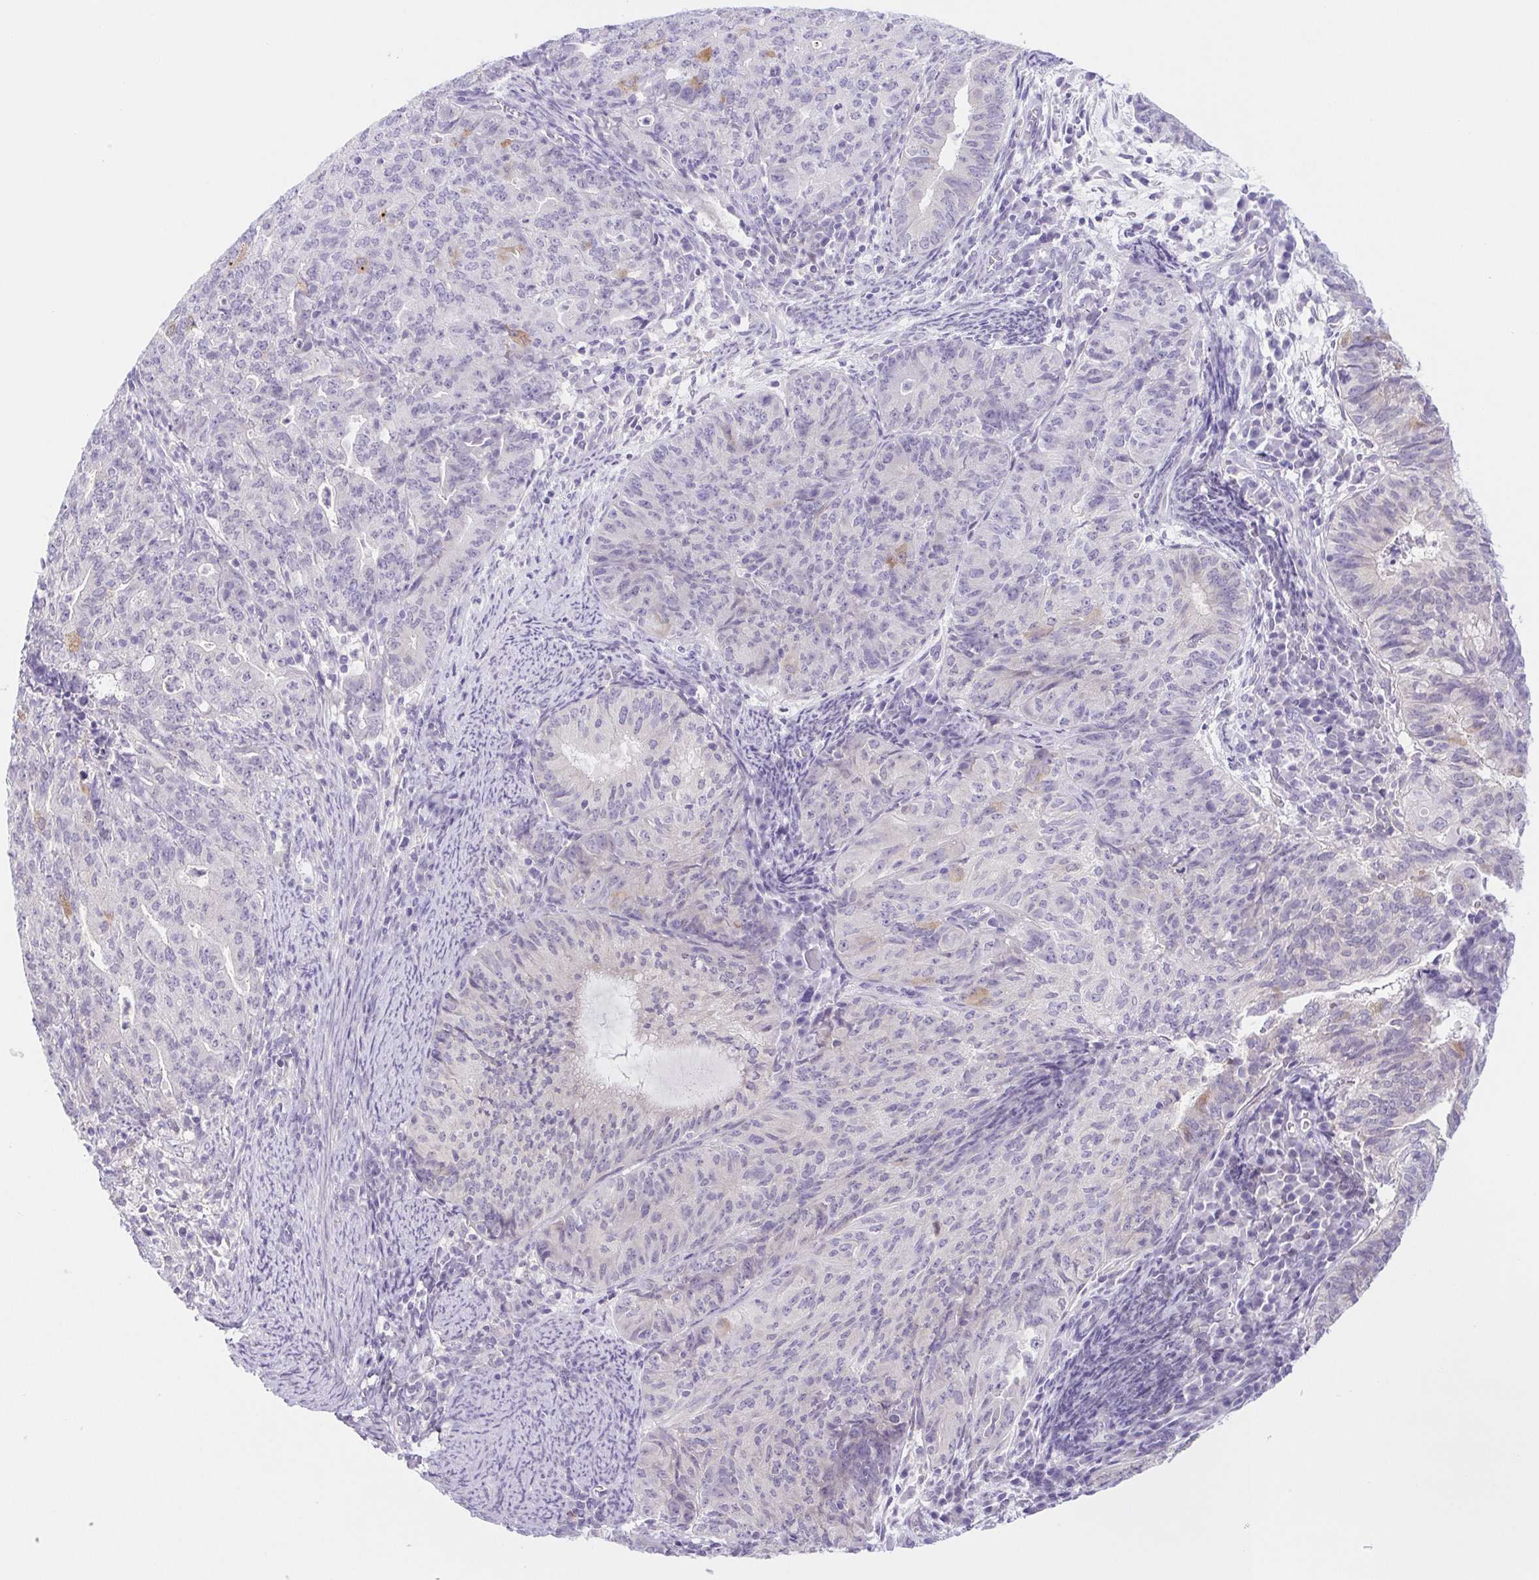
{"staining": {"intensity": "negative", "quantity": "none", "location": "none"}, "tissue": "endometrial cancer", "cell_type": "Tumor cells", "image_type": "cancer", "snomed": [{"axis": "morphology", "description": "Adenocarcinoma, NOS"}, {"axis": "topography", "description": "Endometrium"}], "caption": "High magnification brightfield microscopy of endometrial cancer (adenocarcinoma) stained with DAB (3,3'-diaminobenzidine) (brown) and counterstained with hematoxylin (blue): tumor cells show no significant expression.", "gene": "DYNC2LI1", "patient": {"sex": "female", "age": 82}}